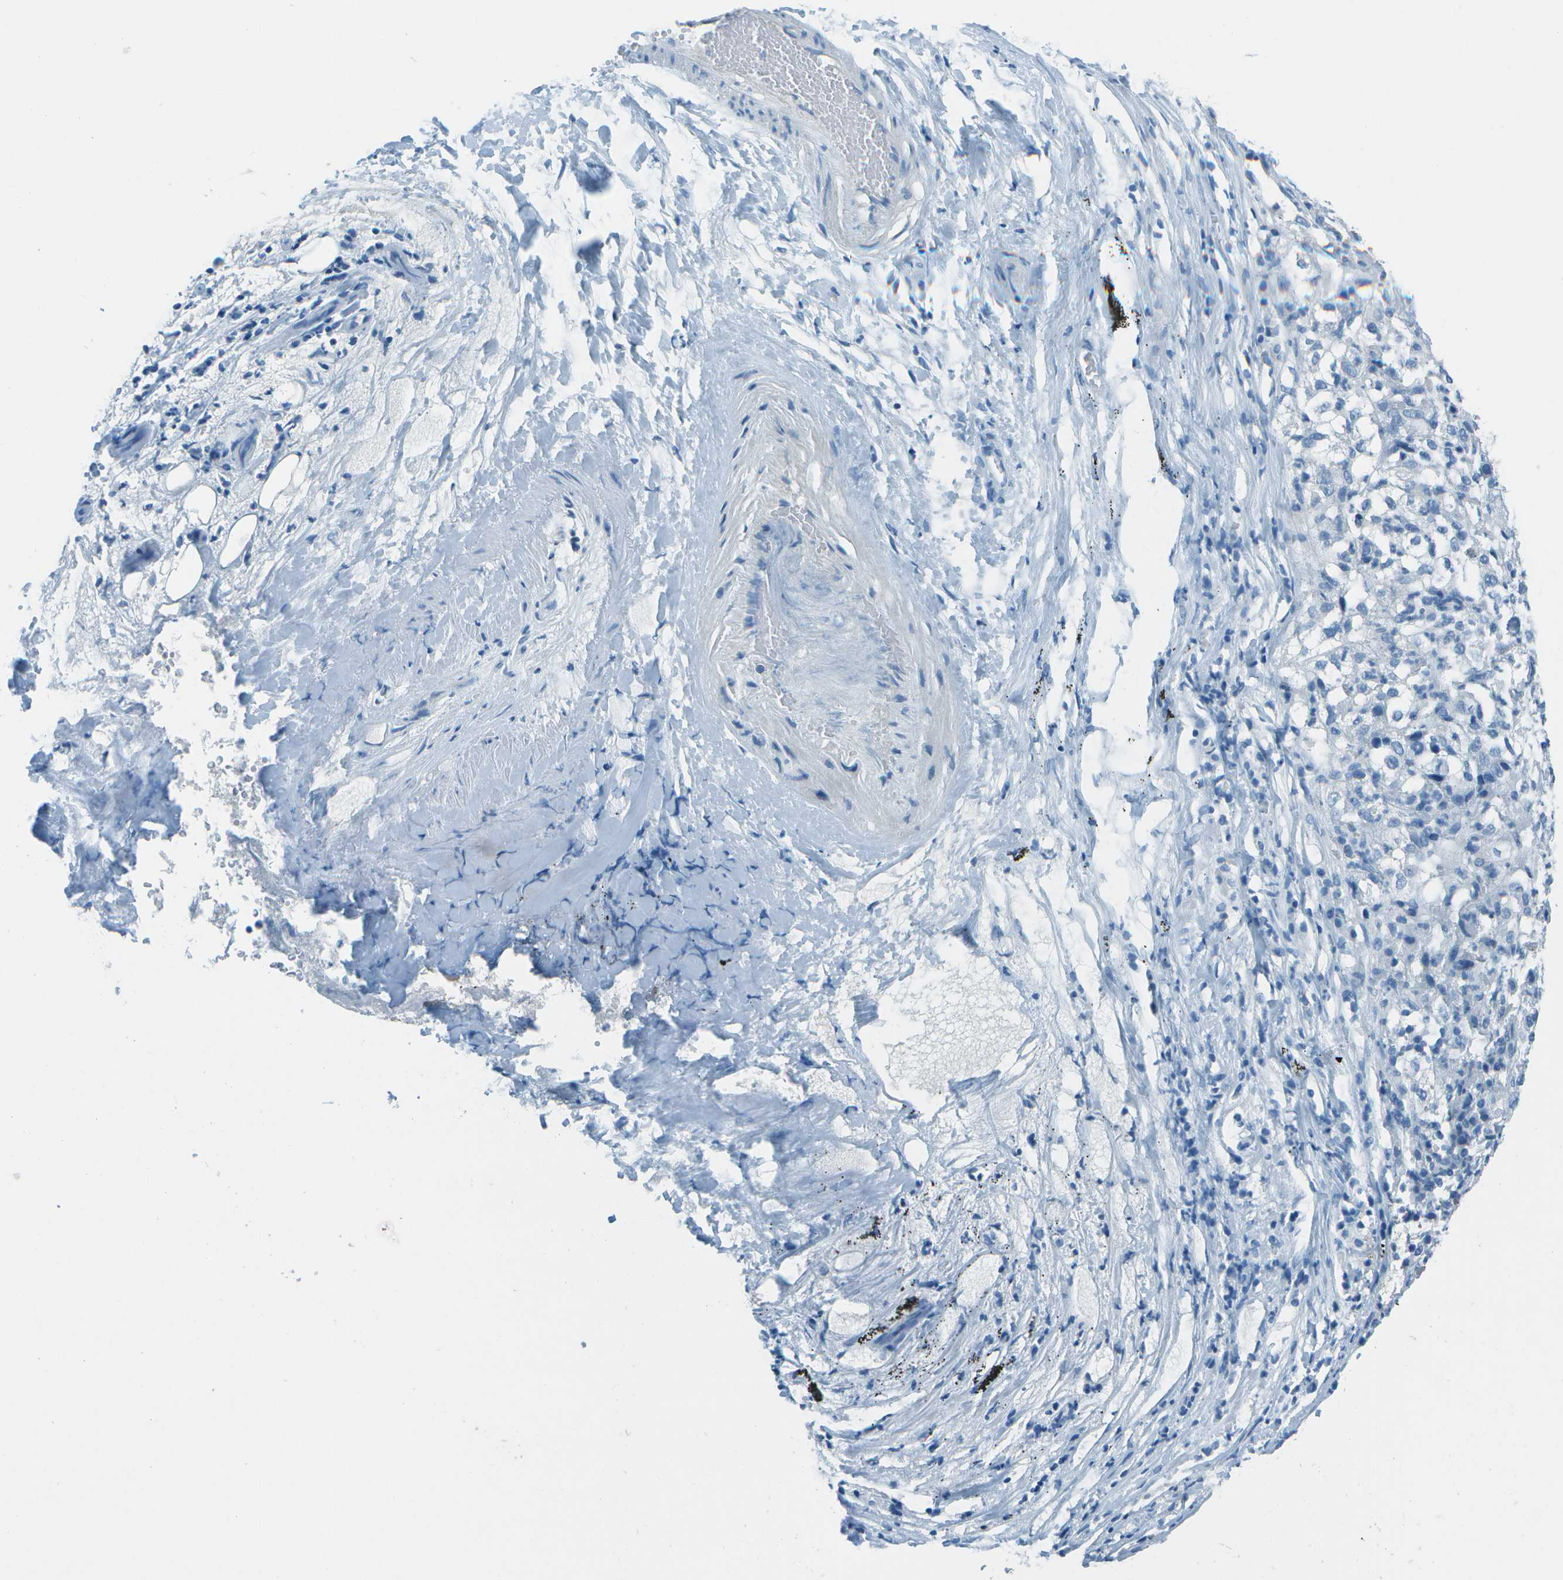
{"staining": {"intensity": "negative", "quantity": "none", "location": "none"}, "tissue": "lung cancer", "cell_type": "Tumor cells", "image_type": "cancer", "snomed": [{"axis": "morphology", "description": "Inflammation, NOS"}, {"axis": "morphology", "description": "Squamous cell carcinoma, NOS"}, {"axis": "topography", "description": "Lymph node"}, {"axis": "topography", "description": "Soft tissue"}, {"axis": "topography", "description": "Lung"}], "caption": "This image is of lung cancer (squamous cell carcinoma) stained with immunohistochemistry to label a protein in brown with the nuclei are counter-stained blue. There is no staining in tumor cells.", "gene": "FGF1", "patient": {"sex": "male", "age": 66}}